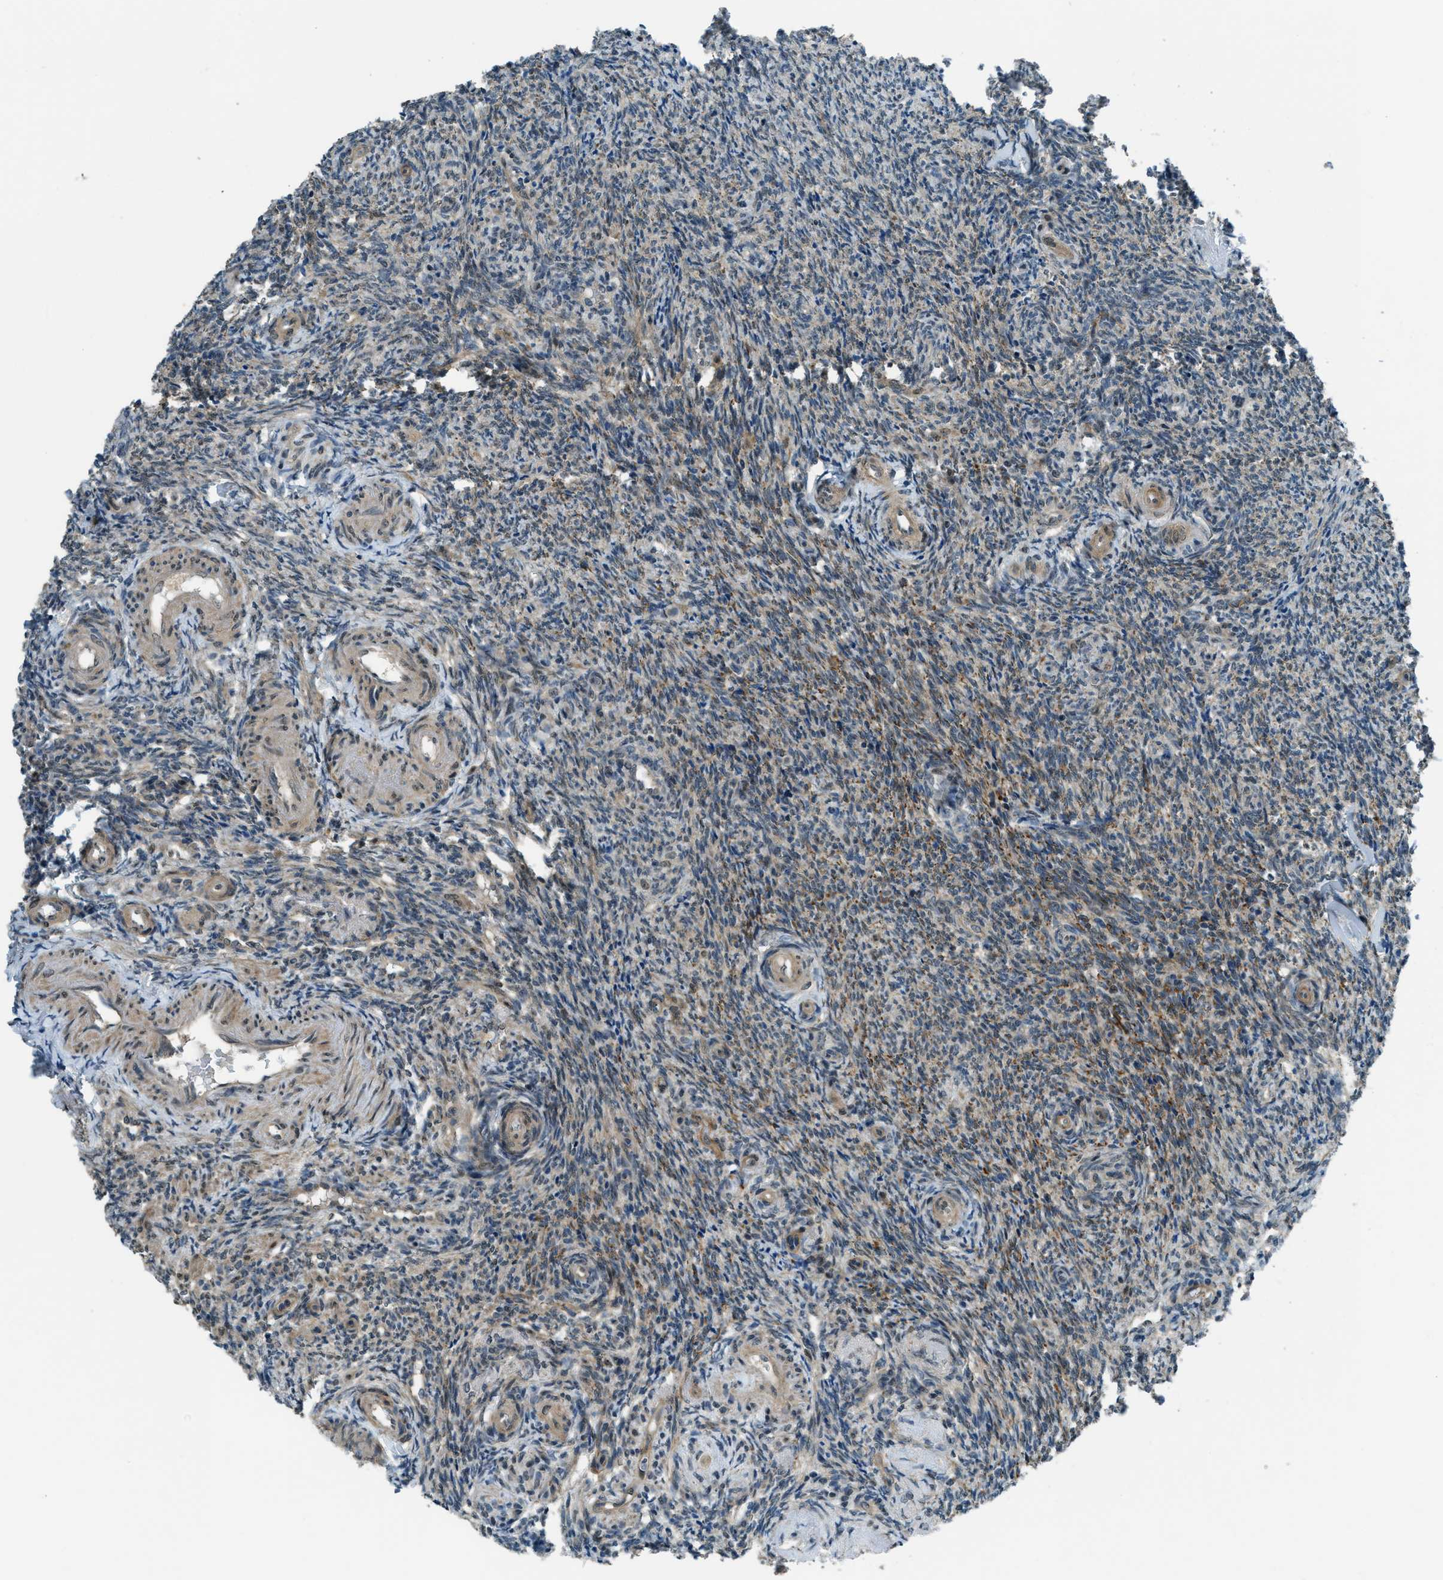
{"staining": {"intensity": "weak", "quantity": "25%-75%", "location": "cytoplasmic/membranous"}, "tissue": "ovary", "cell_type": "Ovarian stroma cells", "image_type": "normal", "snomed": [{"axis": "morphology", "description": "Normal tissue, NOS"}, {"axis": "topography", "description": "Ovary"}], "caption": "This is an image of immunohistochemistry (IHC) staining of normal ovary, which shows weak expression in the cytoplasmic/membranous of ovarian stroma cells.", "gene": "NPEPL1", "patient": {"sex": "female", "age": 41}}